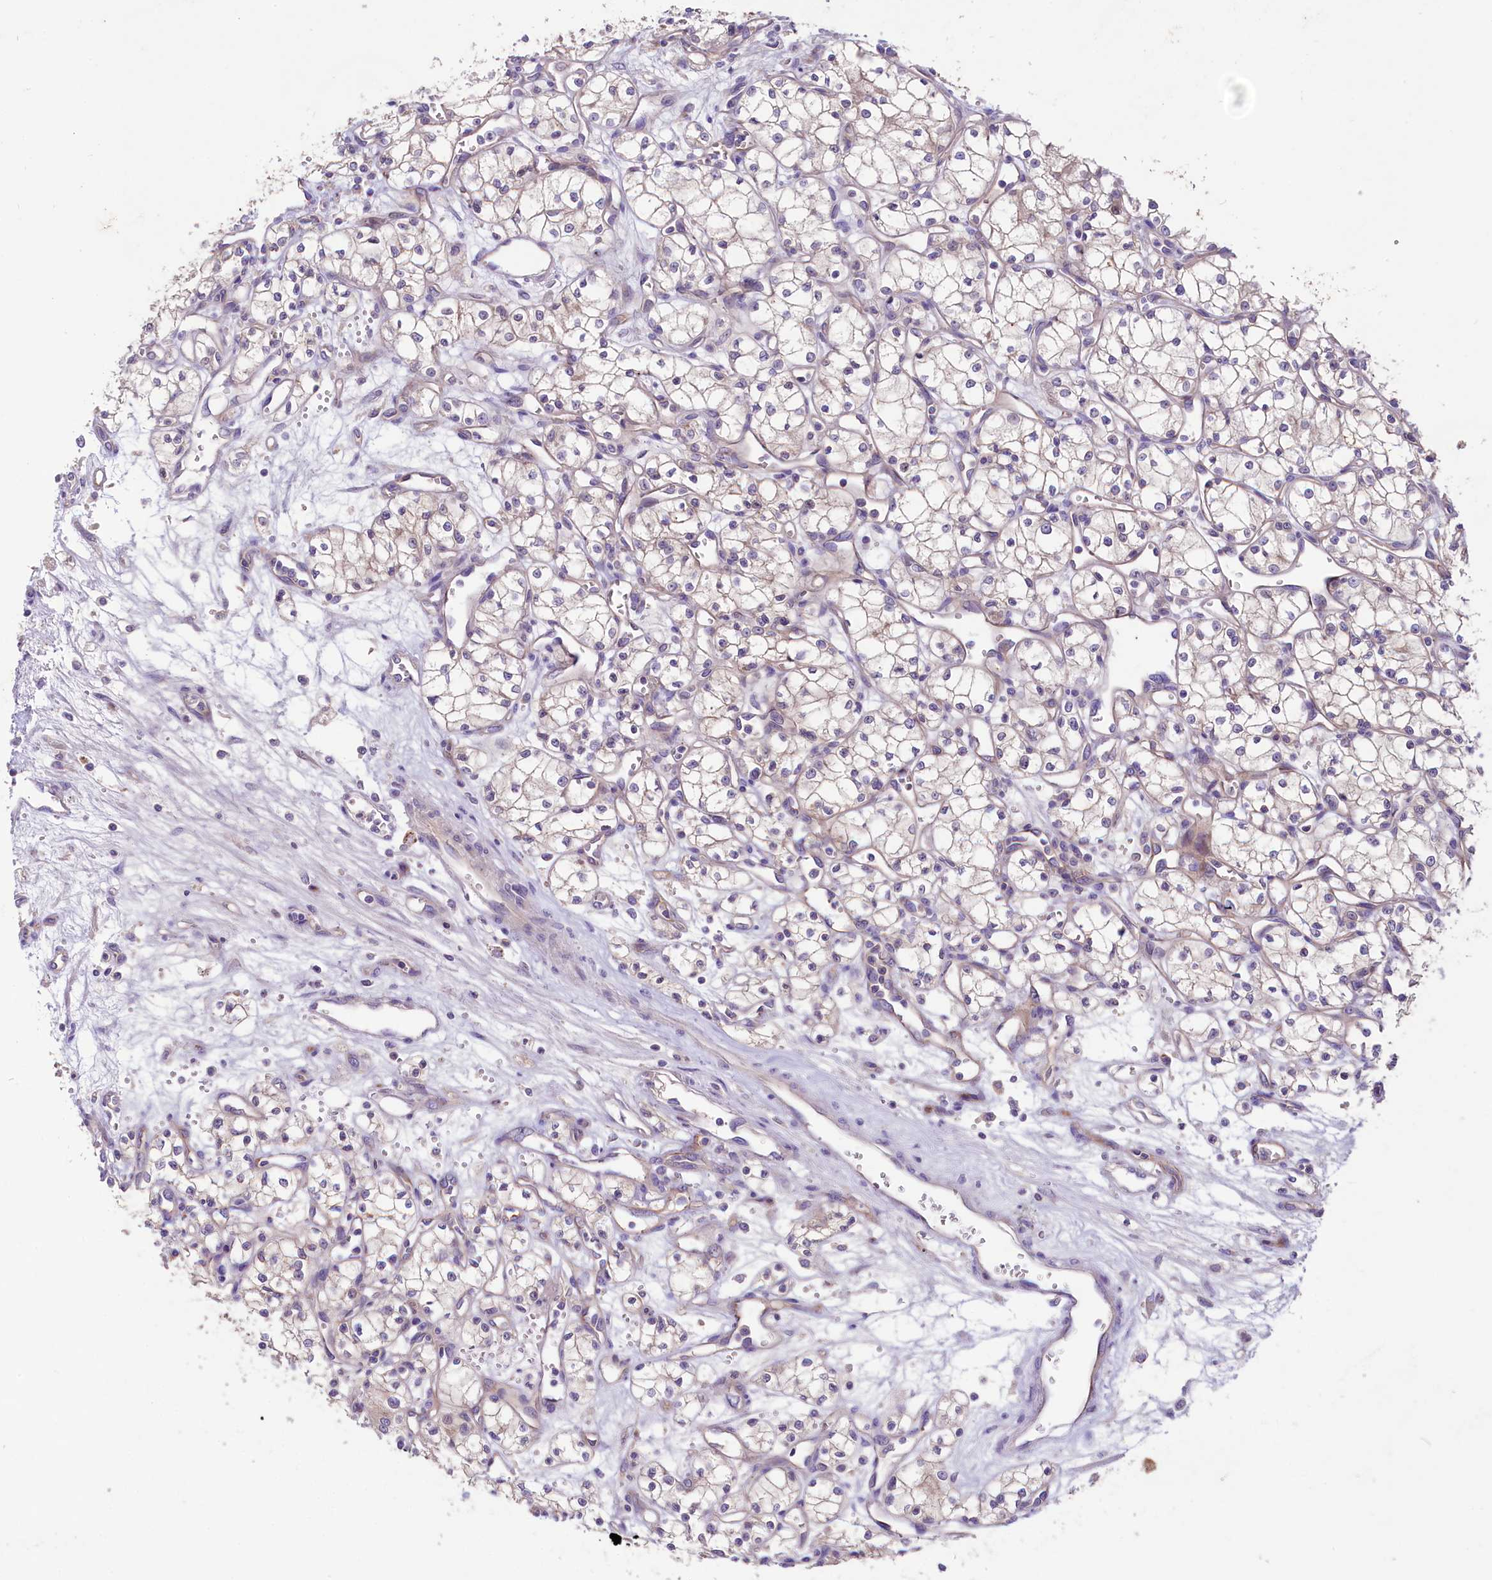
{"staining": {"intensity": "weak", "quantity": "<25%", "location": "cytoplasmic/membranous"}, "tissue": "renal cancer", "cell_type": "Tumor cells", "image_type": "cancer", "snomed": [{"axis": "morphology", "description": "Adenocarcinoma, NOS"}, {"axis": "topography", "description": "Kidney"}], "caption": "IHC micrograph of renal cancer (adenocarcinoma) stained for a protein (brown), which shows no positivity in tumor cells. (DAB IHC, high magnification).", "gene": "CD99L2", "patient": {"sex": "male", "age": 59}}